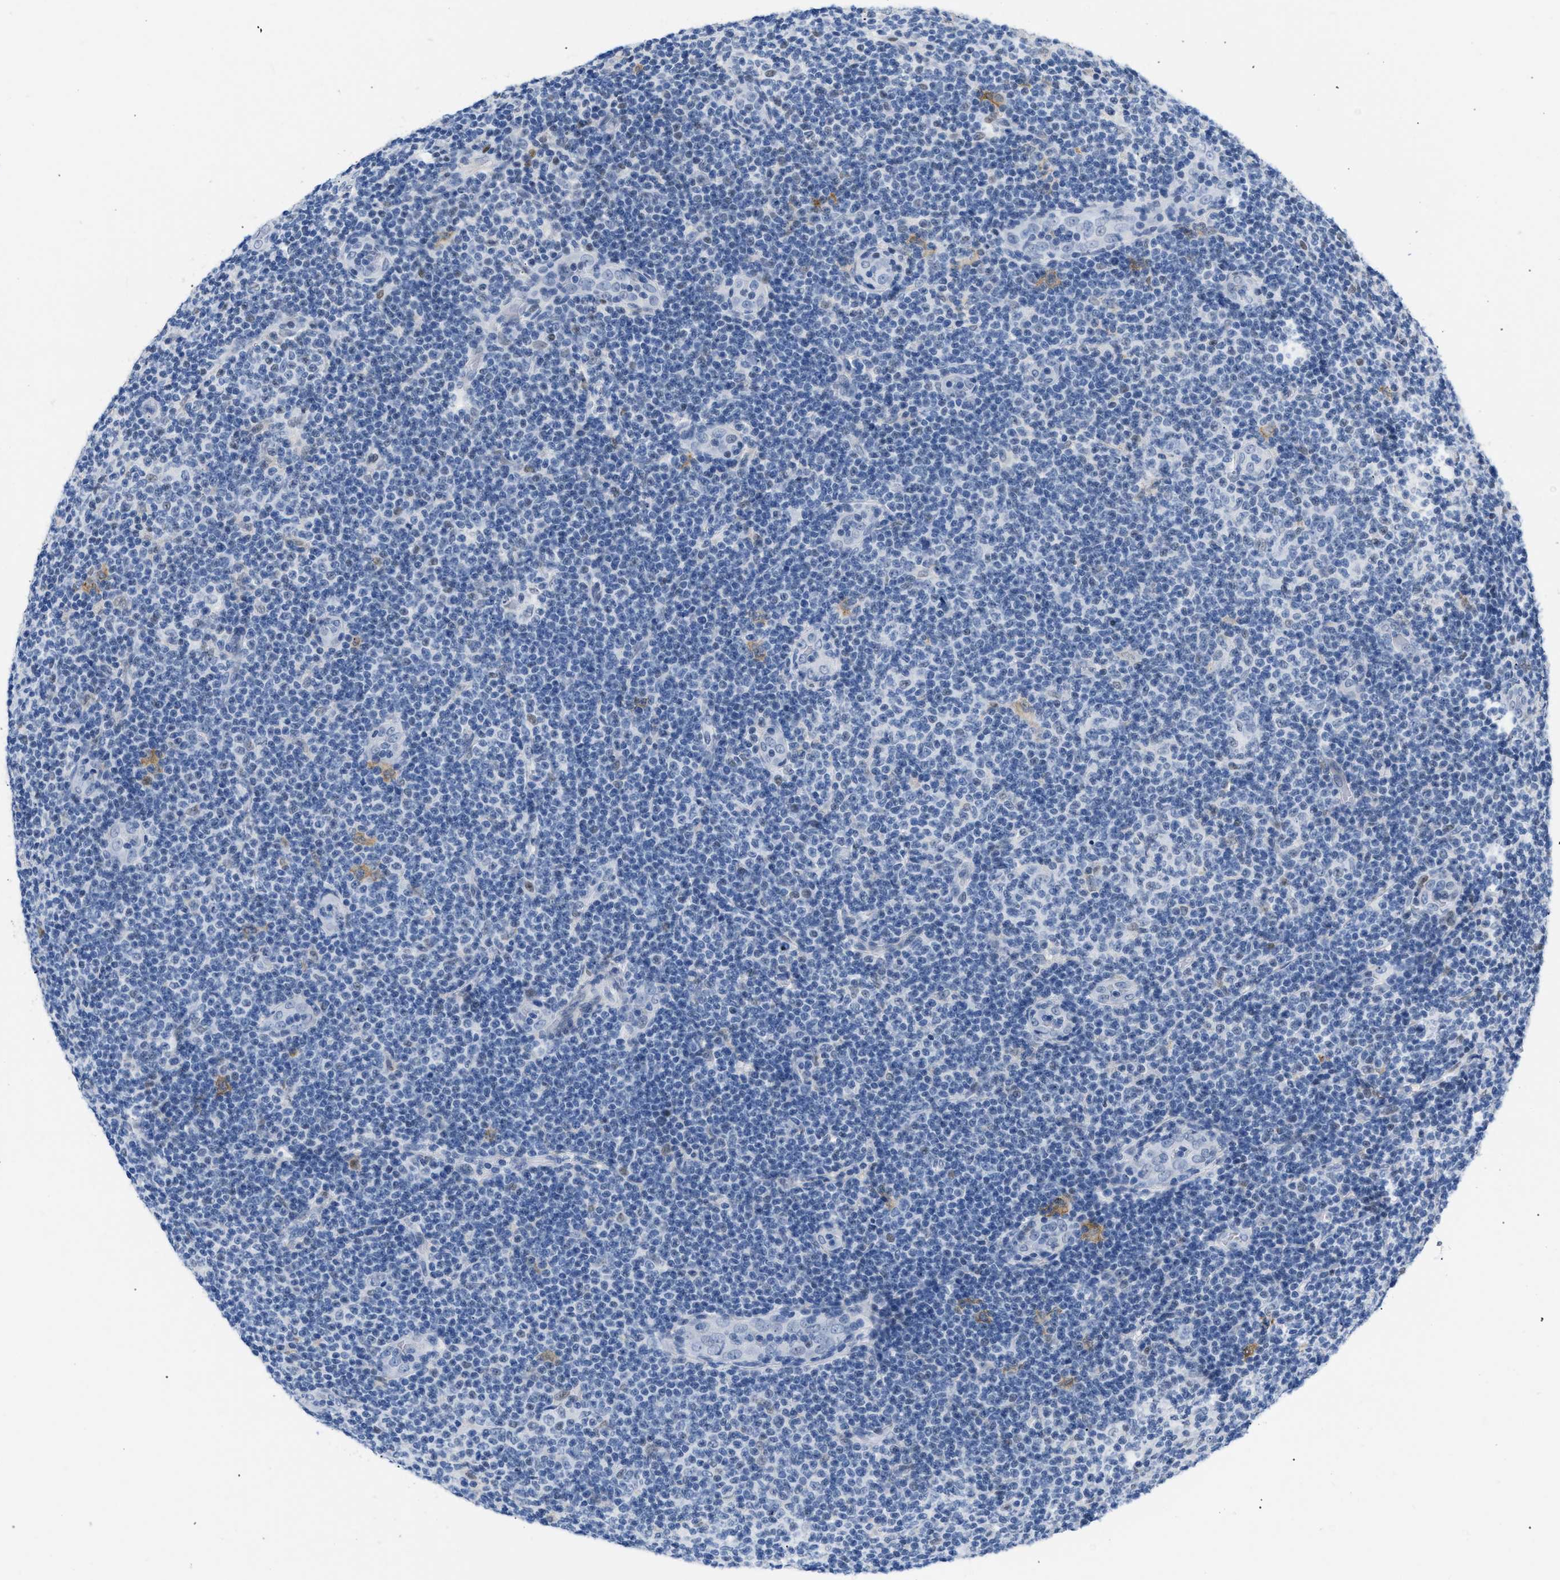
{"staining": {"intensity": "negative", "quantity": "none", "location": "none"}, "tissue": "lymphoma", "cell_type": "Tumor cells", "image_type": "cancer", "snomed": [{"axis": "morphology", "description": "Malignant lymphoma, non-Hodgkin's type, Low grade"}, {"axis": "topography", "description": "Lymph node"}], "caption": "There is no significant expression in tumor cells of low-grade malignant lymphoma, non-Hodgkin's type. The staining was performed using DAB (3,3'-diaminobenzidine) to visualize the protein expression in brown, while the nuclei were stained in blue with hematoxylin (Magnification: 20x).", "gene": "BOLL", "patient": {"sex": "male", "age": 83}}